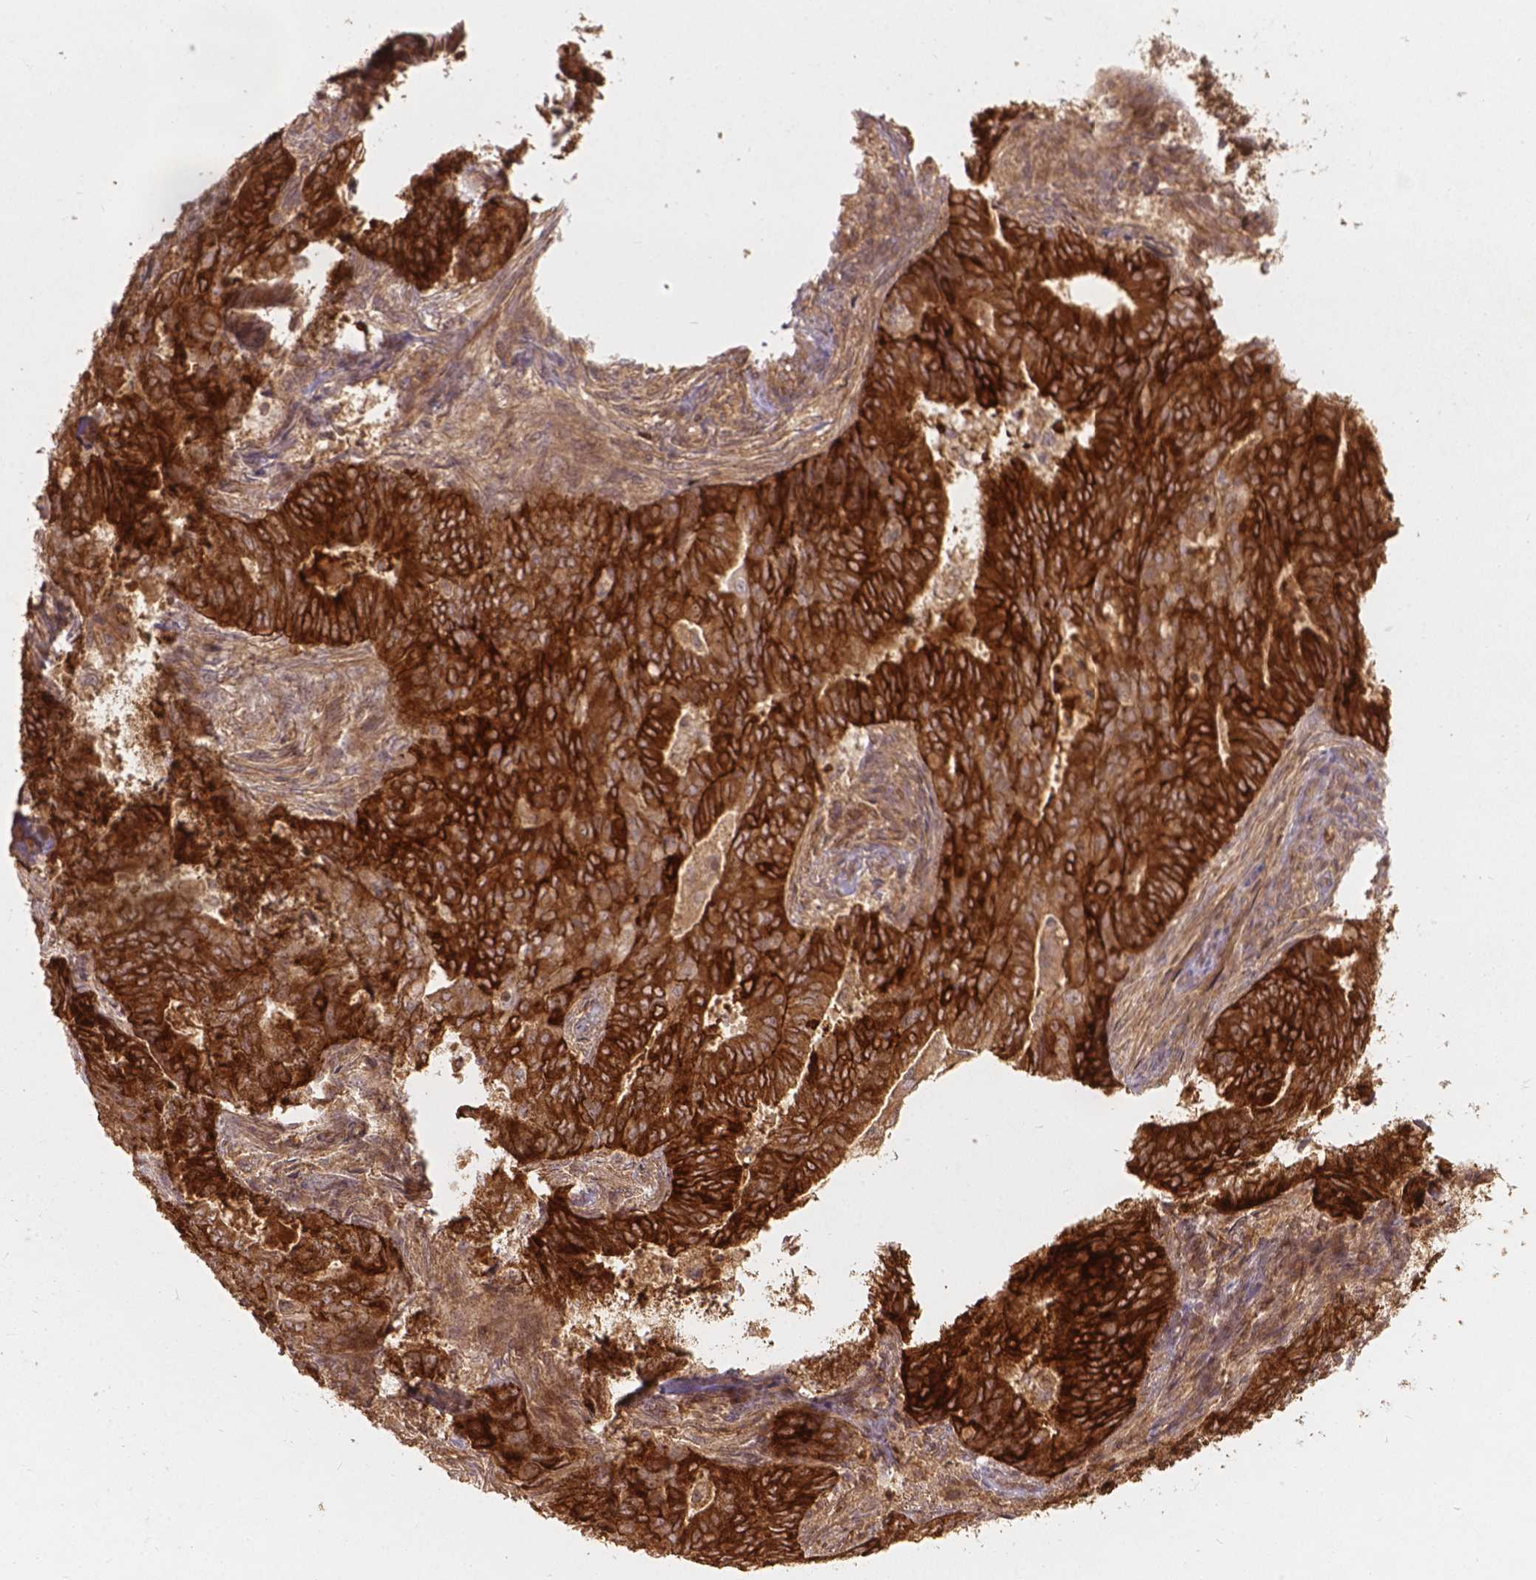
{"staining": {"intensity": "strong", "quantity": ">75%", "location": "cytoplasmic/membranous"}, "tissue": "endometrial cancer", "cell_type": "Tumor cells", "image_type": "cancer", "snomed": [{"axis": "morphology", "description": "Adenocarcinoma, NOS"}, {"axis": "topography", "description": "Endometrium"}], "caption": "High-power microscopy captured an immunohistochemistry photomicrograph of endometrial adenocarcinoma, revealing strong cytoplasmic/membranous expression in approximately >75% of tumor cells. (Stains: DAB (3,3'-diaminobenzidine) in brown, nuclei in blue, Microscopy: brightfield microscopy at high magnification).", "gene": "XPR1", "patient": {"sex": "female", "age": 62}}